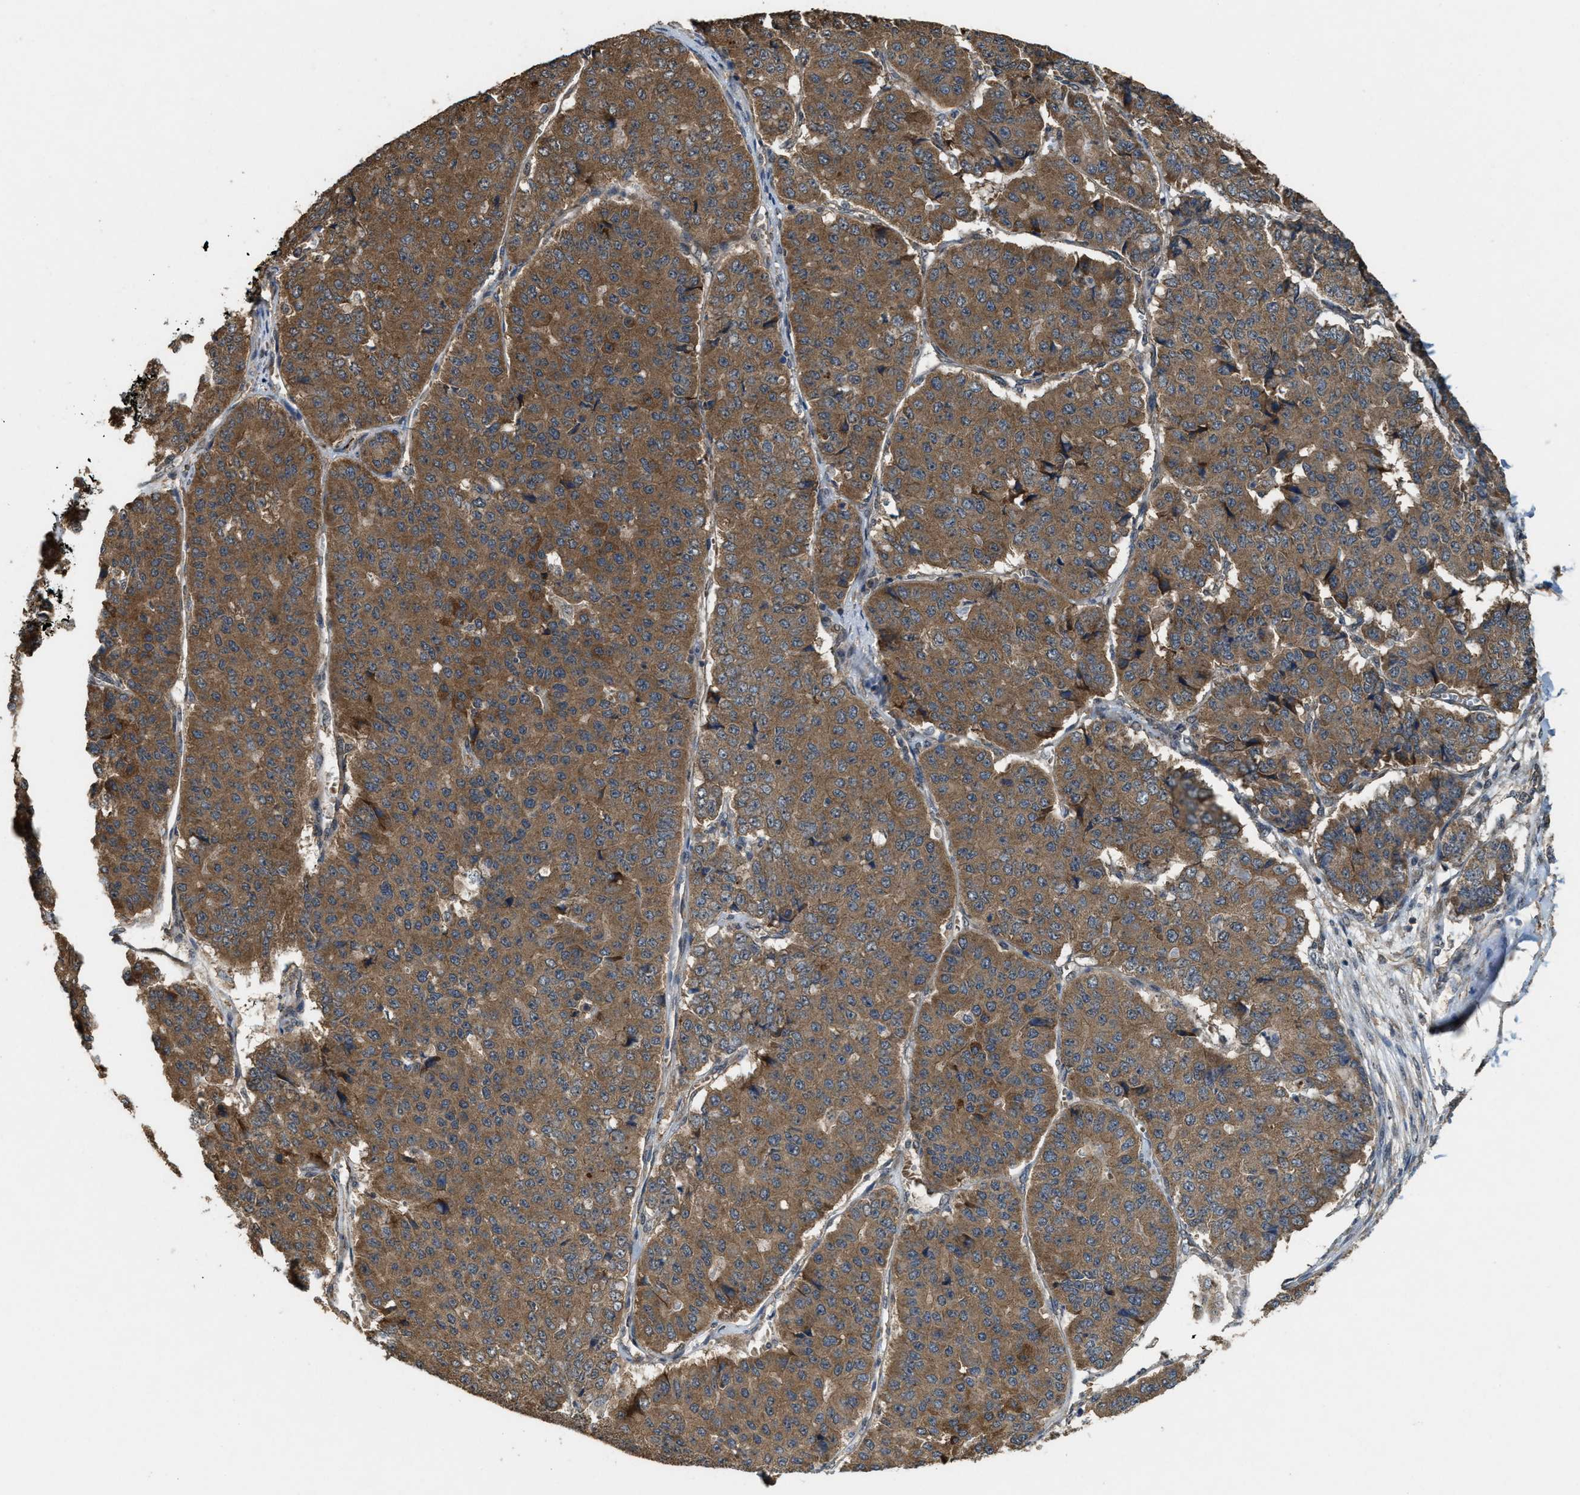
{"staining": {"intensity": "moderate", "quantity": ">75%", "location": "cytoplasmic/membranous"}, "tissue": "pancreatic cancer", "cell_type": "Tumor cells", "image_type": "cancer", "snomed": [{"axis": "morphology", "description": "Adenocarcinoma, NOS"}, {"axis": "topography", "description": "Pancreas"}], "caption": "High-power microscopy captured an immunohistochemistry image of pancreatic cancer (adenocarcinoma), revealing moderate cytoplasmic/membranous positivity in about >75% of tumor cells.", "gene": "ARHGEF5", "patient": {"sex": "male", "age": 50}}